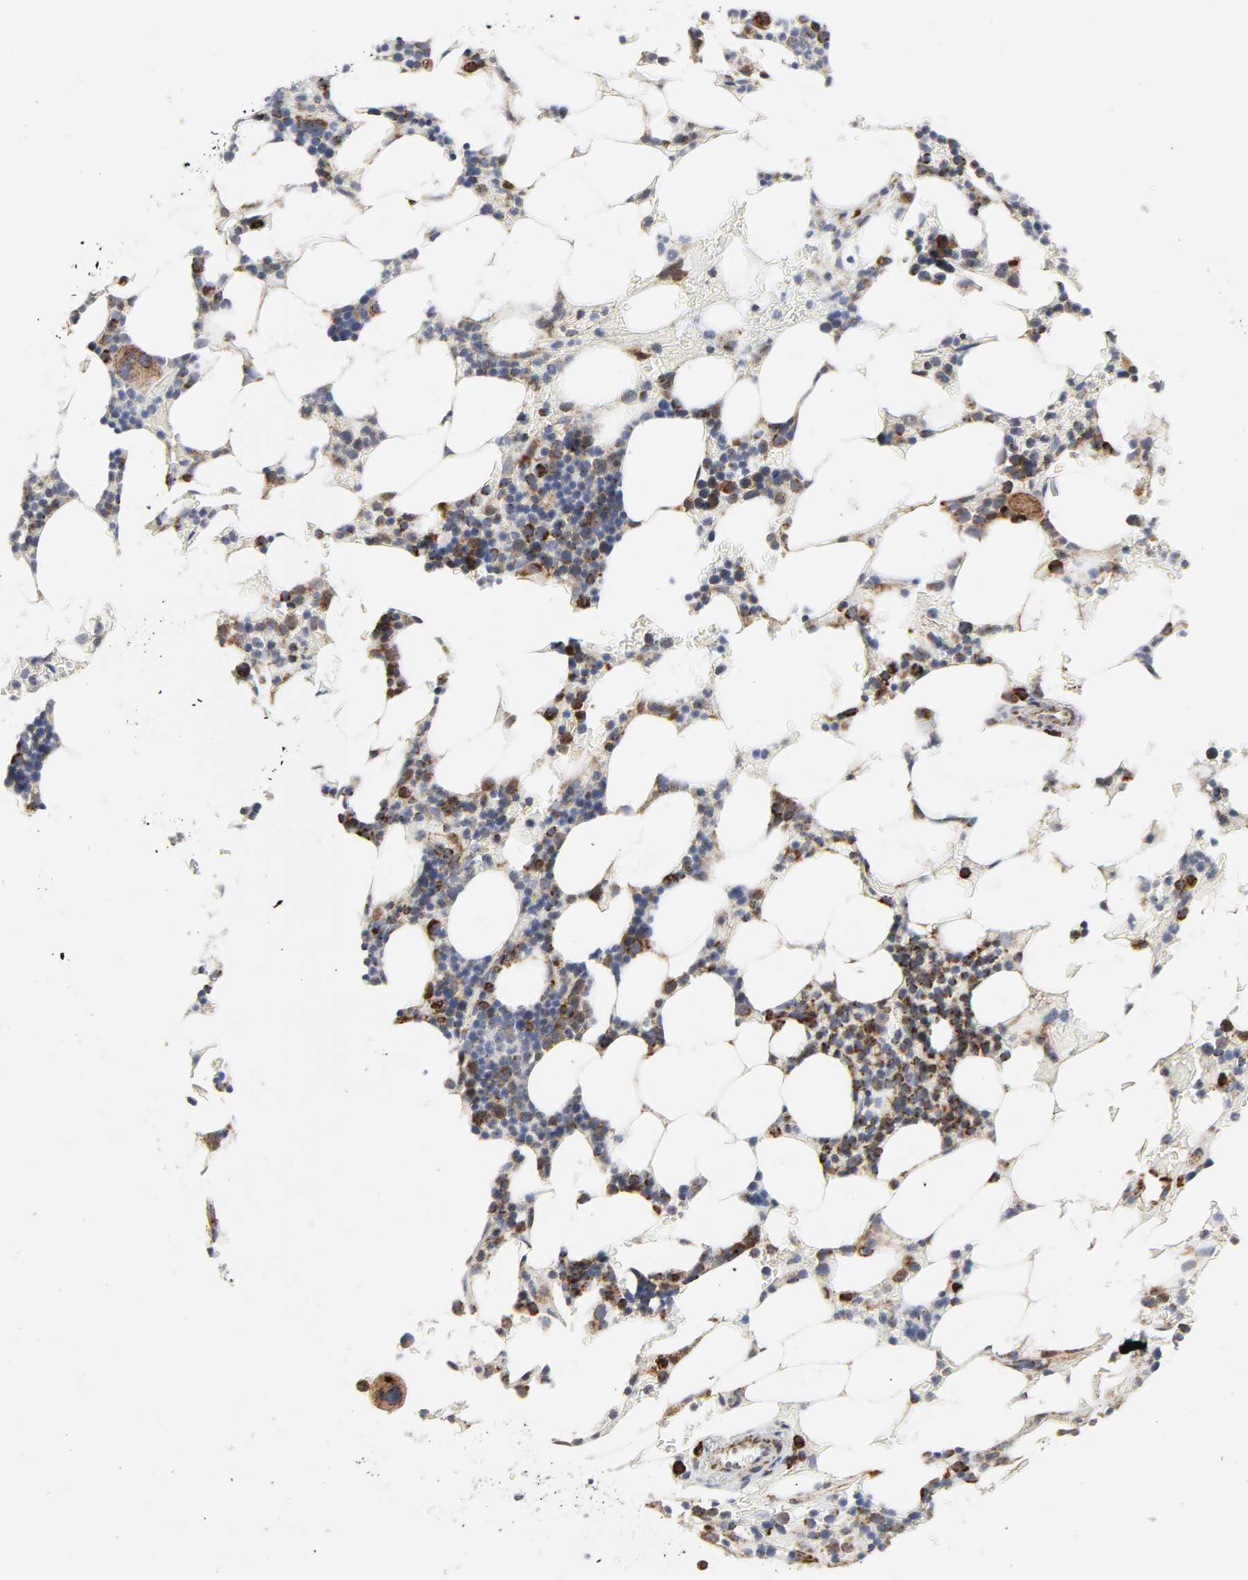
{"staining": {"intensity": "strong", "quantity": "25%-75%", "location": "cytoplasmic/membranous"}, "tissue": "bone marrow", "cell_type": "Hematopoietic cells", "image_type": "normal", "snomed": [{"axis": "morphology", "description": "Normal tissue, NOS"}, {"axis": "topography", "description": "Bone marrow"}], "caption": "High-power microscopy captured an immunohistochemistry histopathology image of benign bone marrow, revealing strong cytoplasmic/membranous positivity in approximately 25%-75% of hematopoietic cells.", "gene": "CYCS", "patient": {"sex": "female", "age": 73}}